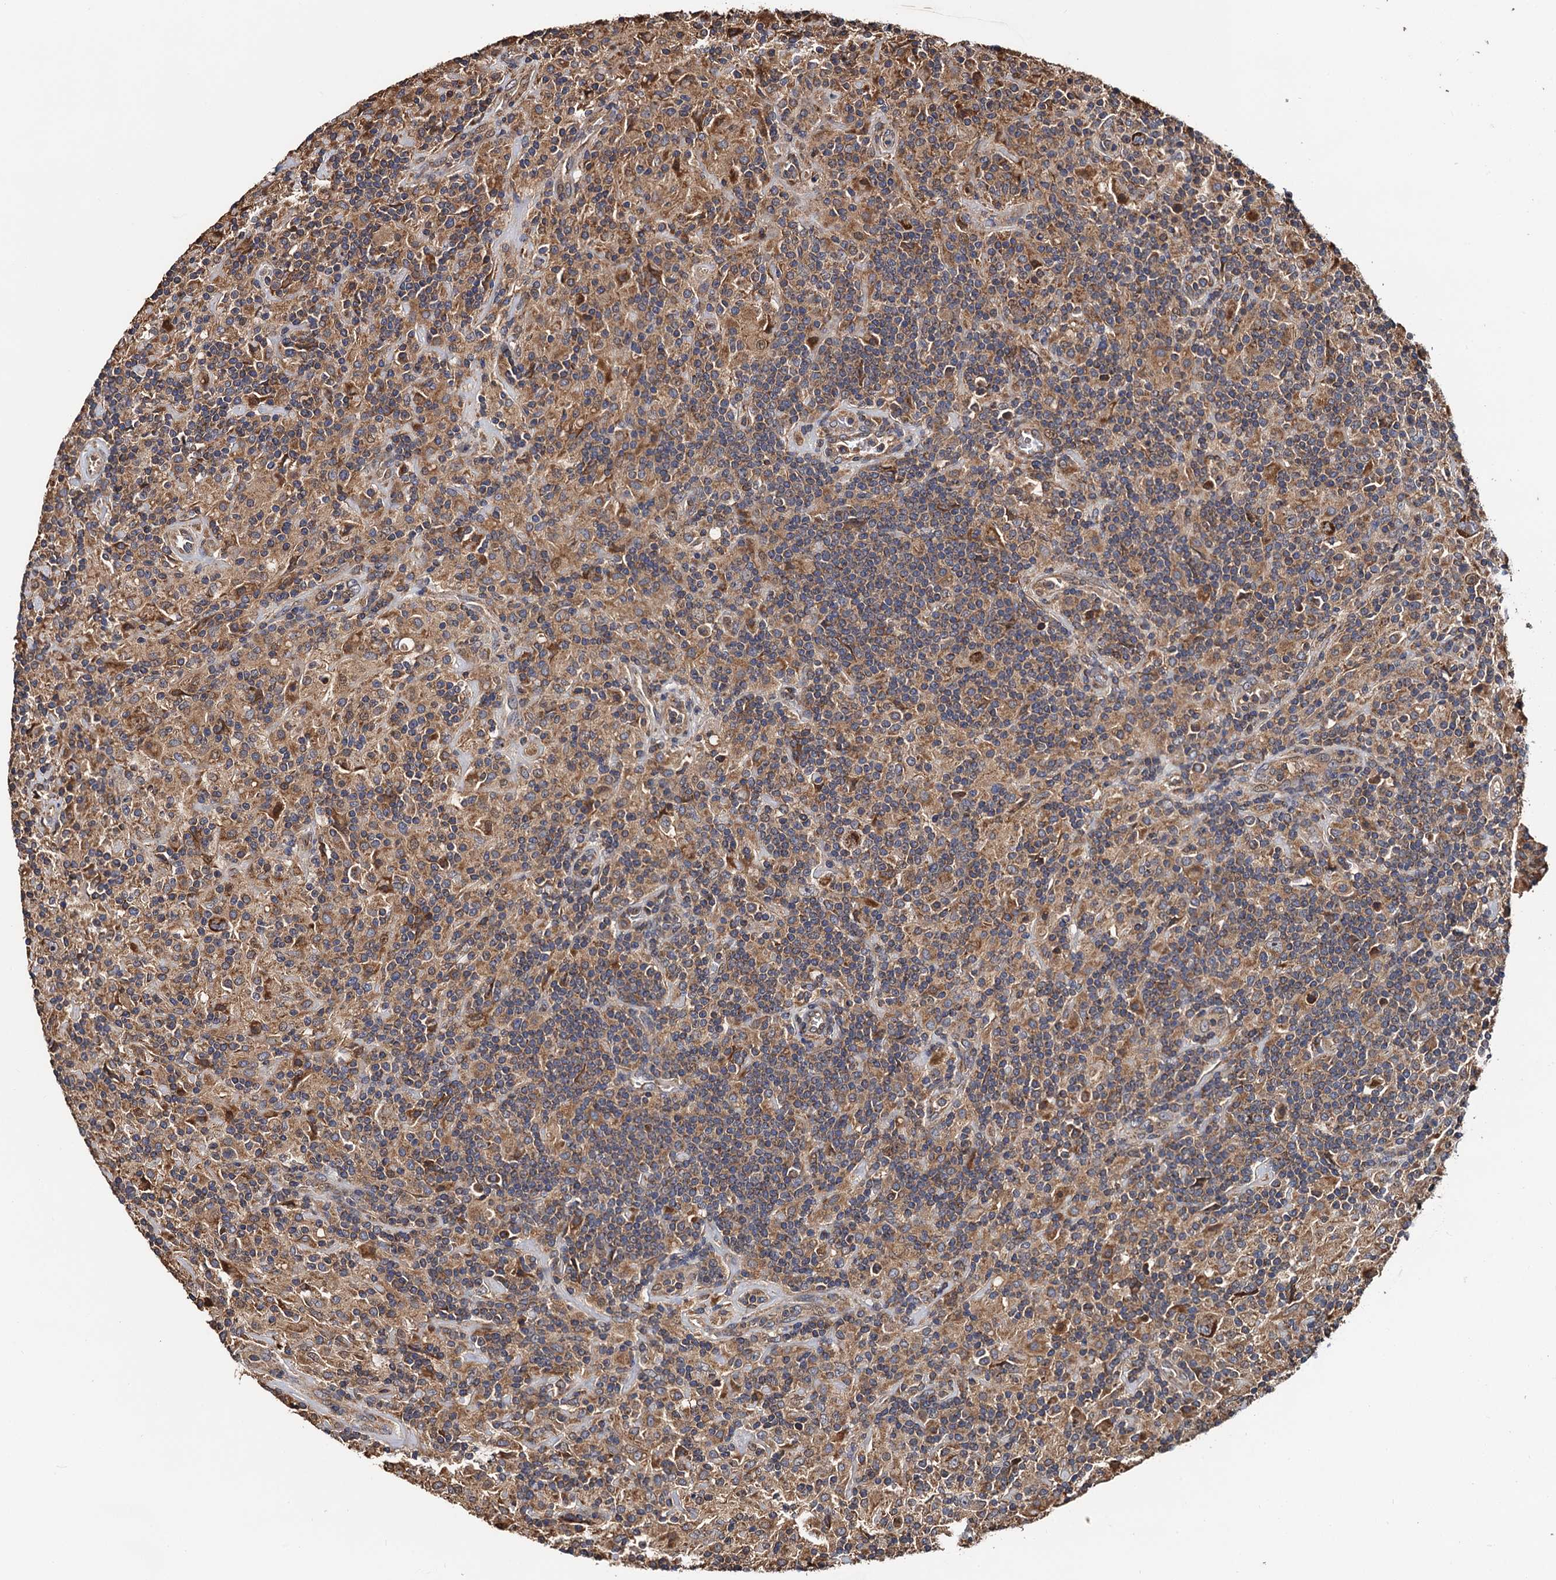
{"staining": {"intensity": "moderate", "quantity": ">75%", "location": "cytoplasmic/membranous"}, "tissue": "lymphoma", "cell_type": "Tumor cells", "image_type": "cancer", "snomed": [{"axis": "morphology", "description": "Hodgkin's disease, NOS"}, {"axis": "topography", "description": "Lymph node"}], "caption": "Protein expression by immunohistochemistry displays moderate cytoplasmic/membranous expression in approximately >75% of tumor cells in lymphoma. (DAB (3,3'-diaminobenzidine) = brown stain, brightfield microscopy at high magnification).", "gene": "RGS11", "patient": {"sex": "male", "age": 70}}